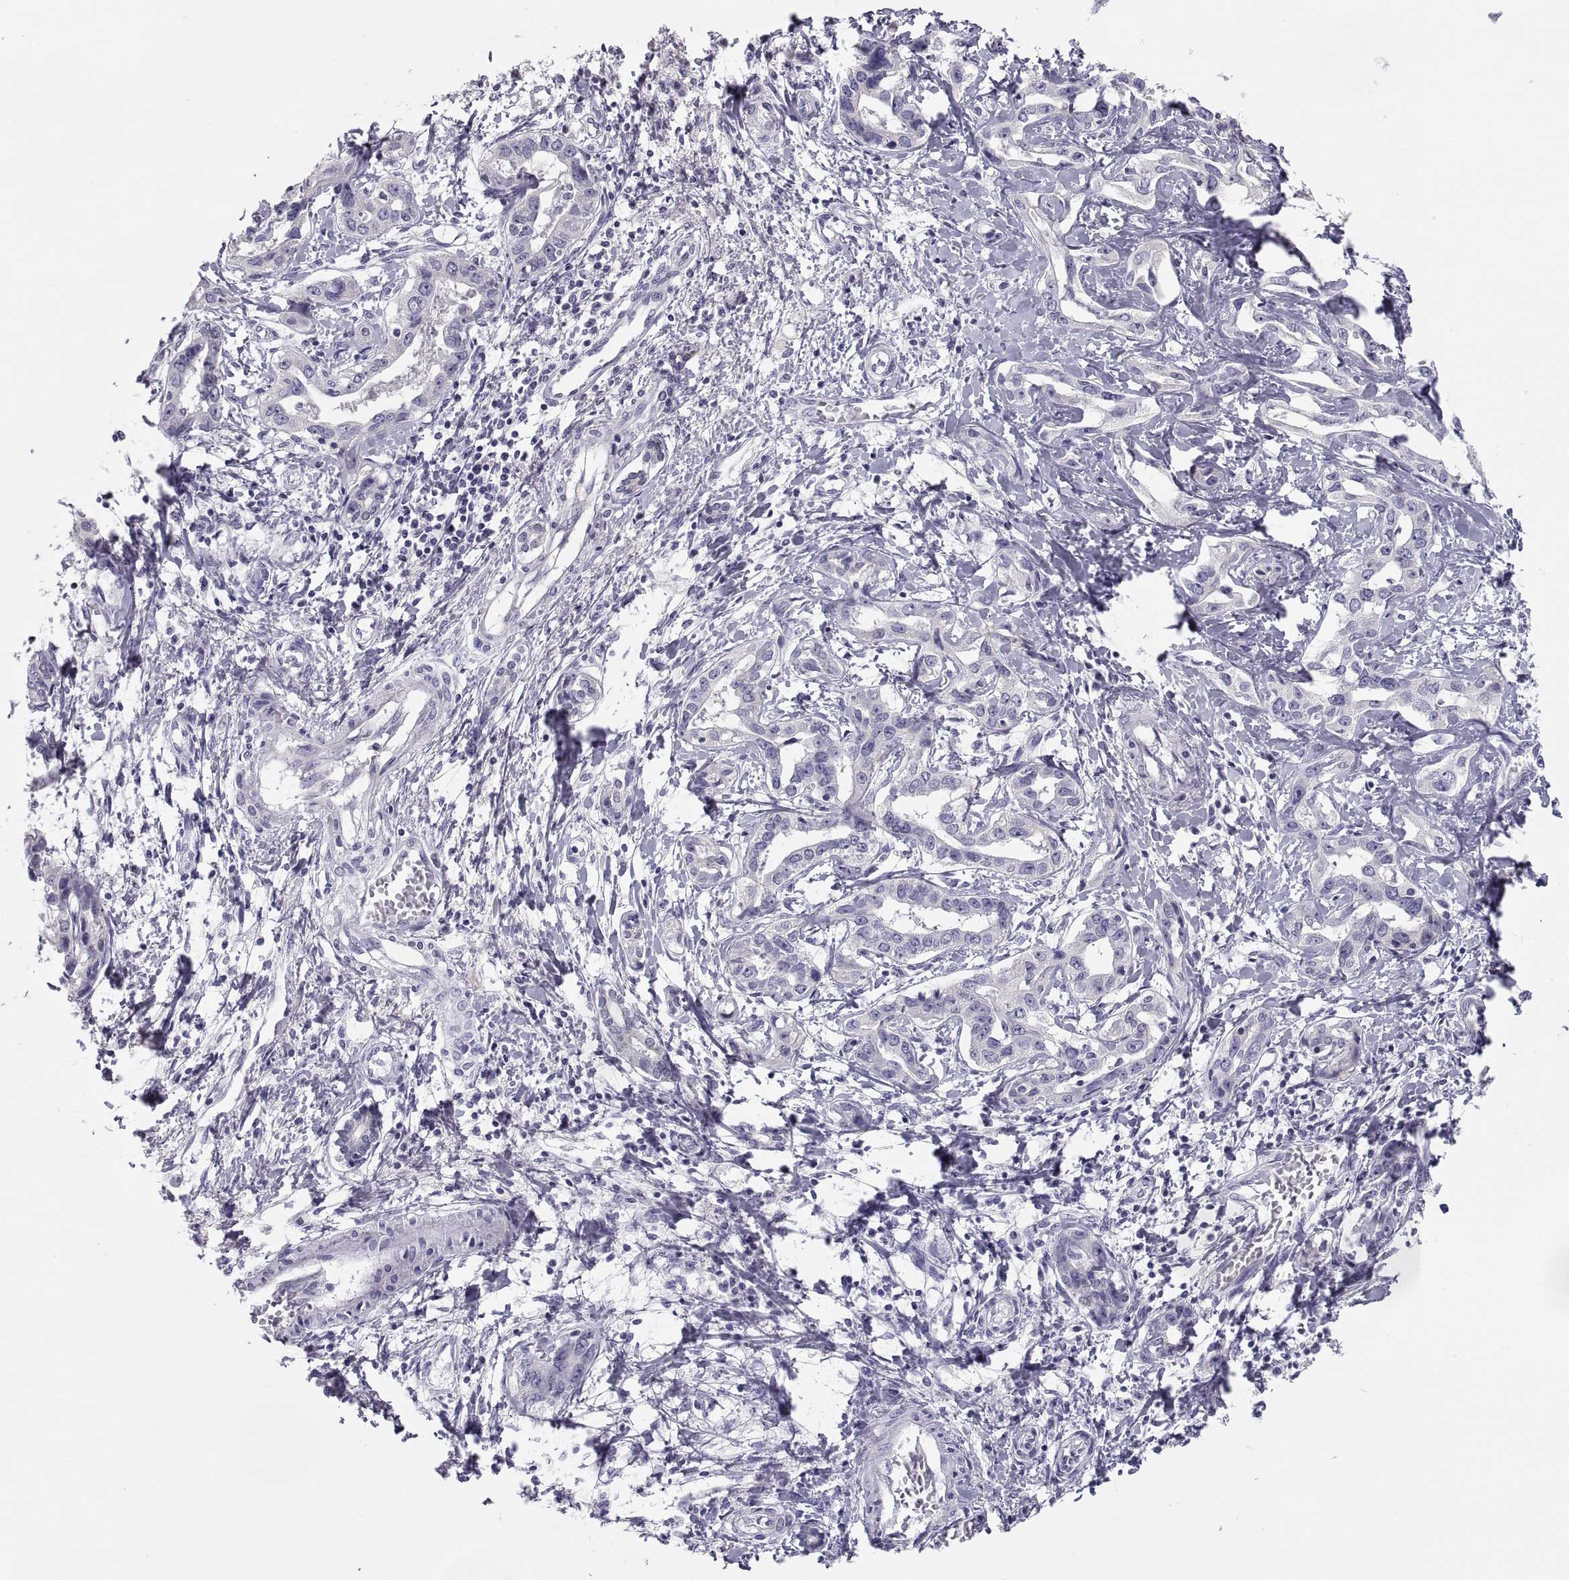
{"staining": {"intensity": "negative", "quantity": "none", "location": "none"}, "tissue": "liver cancer", "cell_type": "Tumor cells", "image_type": "cancer", "snomed": [{"axis": "morphology", "description": "Cholangiocarcinoma"}, {"axis": "topography", "description": "Liver"}], "caption": "High power microscopy micrograph of an immunohistochemistry image of liver cancer (cholangiocarcinoma), revealing no significant positivity in tumor cells.", "gene": "MAGEB2", "patient": {"sex": "male", "age": 59}}